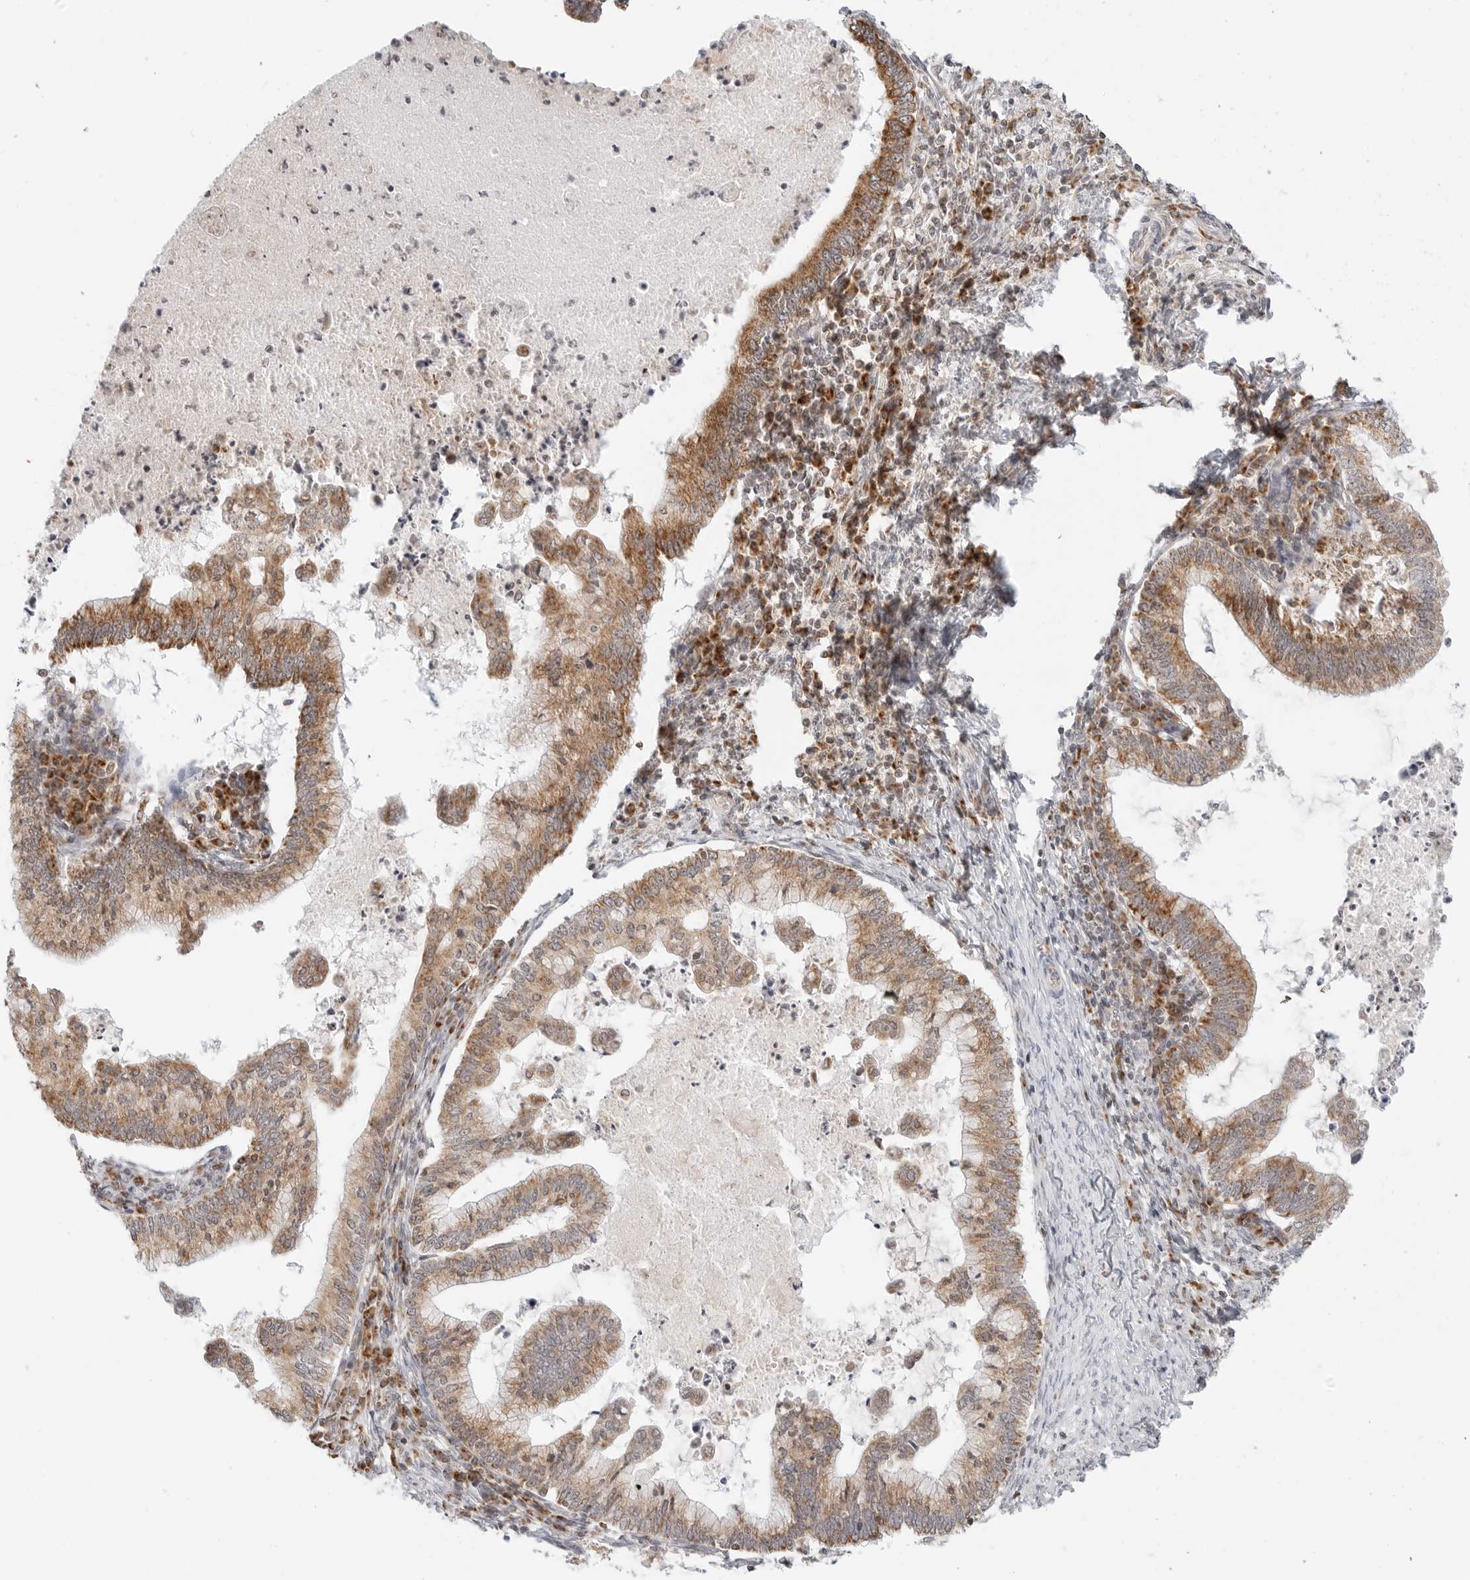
{"staining": {"intensity": "moderate", "quantity": ">75%", "location": "cytoplasmic/membranous"}, "tissue": "cervical cancer", "cell_type": "Tumor cells", "image_type": "cancer", "snomed": [{"axis": "morphology", "description": "Adenocarcinoma, NOS"}, {"axis": "topography", "description": "Cervix"}], "caption": "Cervical adenocarcinoma tissue exhibits moderate cytoplasmic/membranous positivity in approximately >75% of tumor cells The staining was performed using DAB, with brown indicating positive protein expression. Nuclei are stained blue with hematoxylin.", "gene": "DYRK4", "patient": {"sex": "female", "age": 36}}